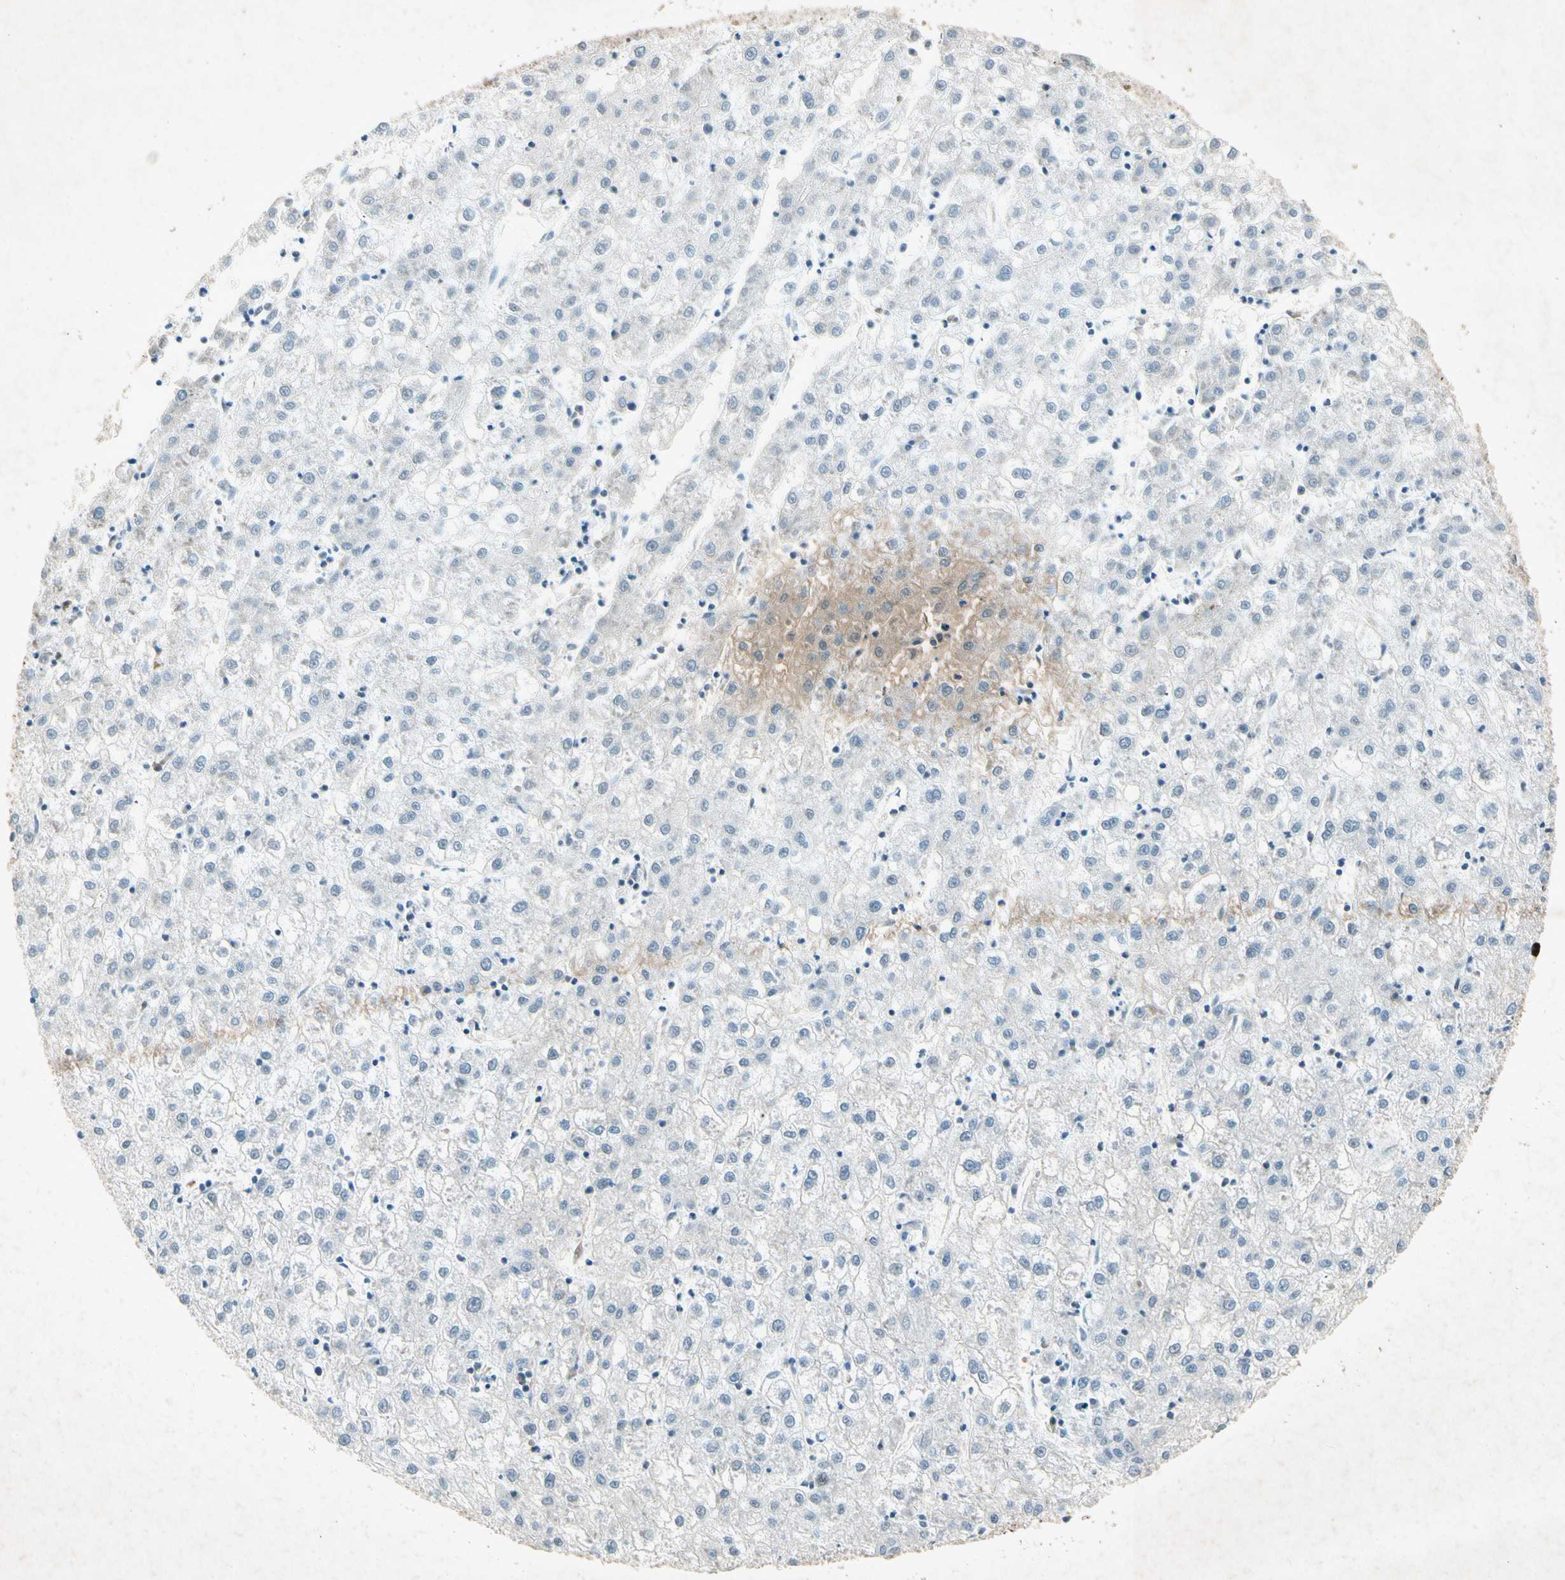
{"staining": {"intensity": "negative", "quantity": "none", "location": "none"}, "tissue": "liver cancer", "cell_type": "Tumor cells", "image_type": "cancer", "snomed": [{"axis": "morphology", "description": "Carcinoma, Hepatocellular, NOS"}, {"axis": "topography", "description": "Liver"}], "caption": "IHC micrograph of human hepatocellular carcinoma (liver) stained for a protein (brown), which displays no expression in tumor cells.", "gene": "RNF43", "patient": {"sex": "male", "age": 72}}